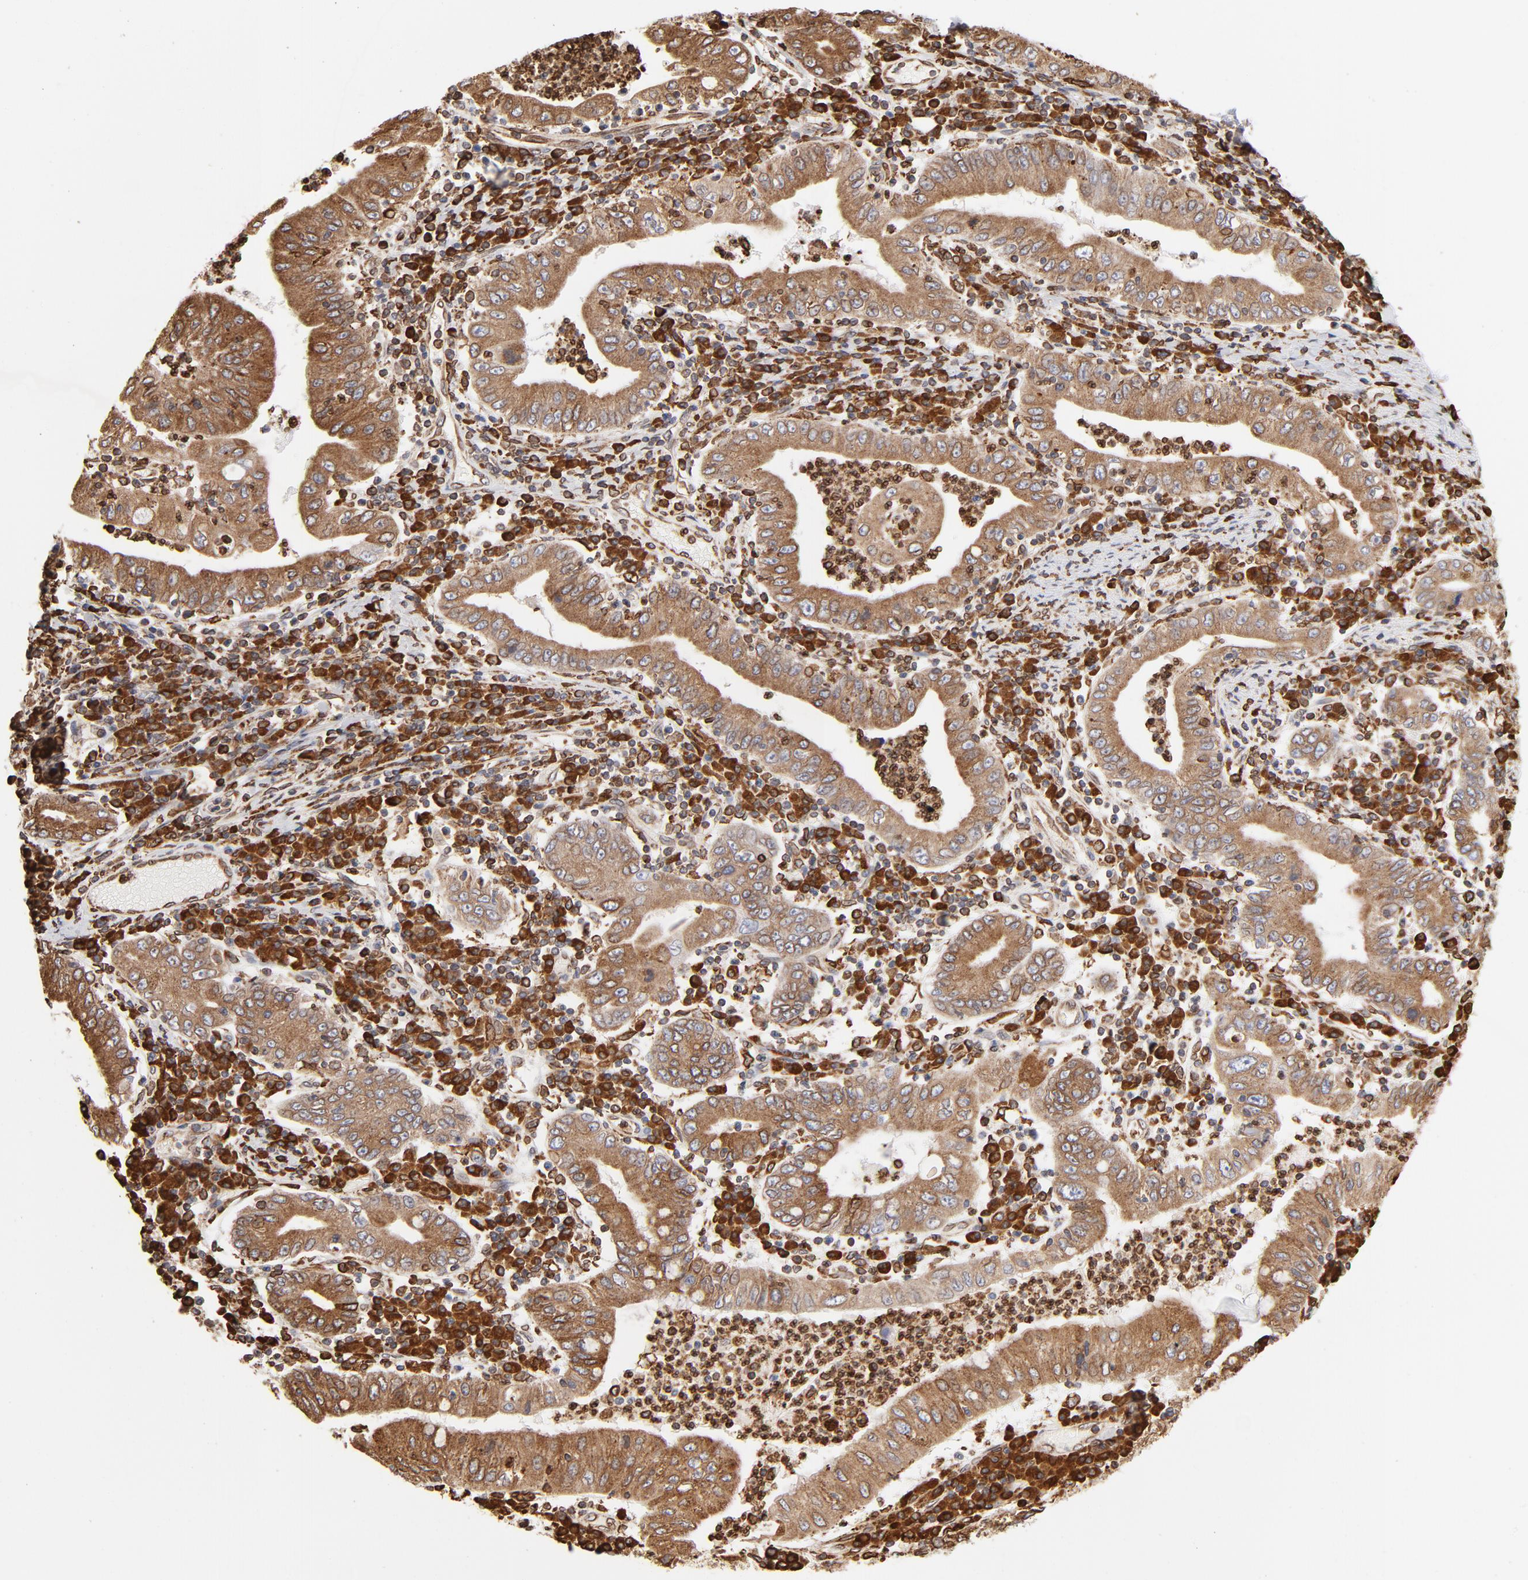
{"staining": {"intensity": "moderate", "quantity": ">75%", "location": "cytoplasmic/membranous"}, "tissue": "stomach cancer", "cell_type": "Tumor cells", "image_type": "cancer", "snomed": [{"axis": "morphology", "description": "Normal tissue, NOS"}, {"axis": "morphology", "description": "Adenocarcinoma, NOS"}, {"axis": "topography", "description": "Esophagus"}, {"axis": "topography", "description": "Stomach, upper"}, {"axis": "topography", "description": "Peripheral nerve tissue"}], "caption": "Protein expression analysis of human stomach adenocarcinoma reveals moderate cytoplasmic/membranous positivity in approximately >75% of tumor cells.", "gene": "CANX", "patient": {"sex": "male", "age": 62}}